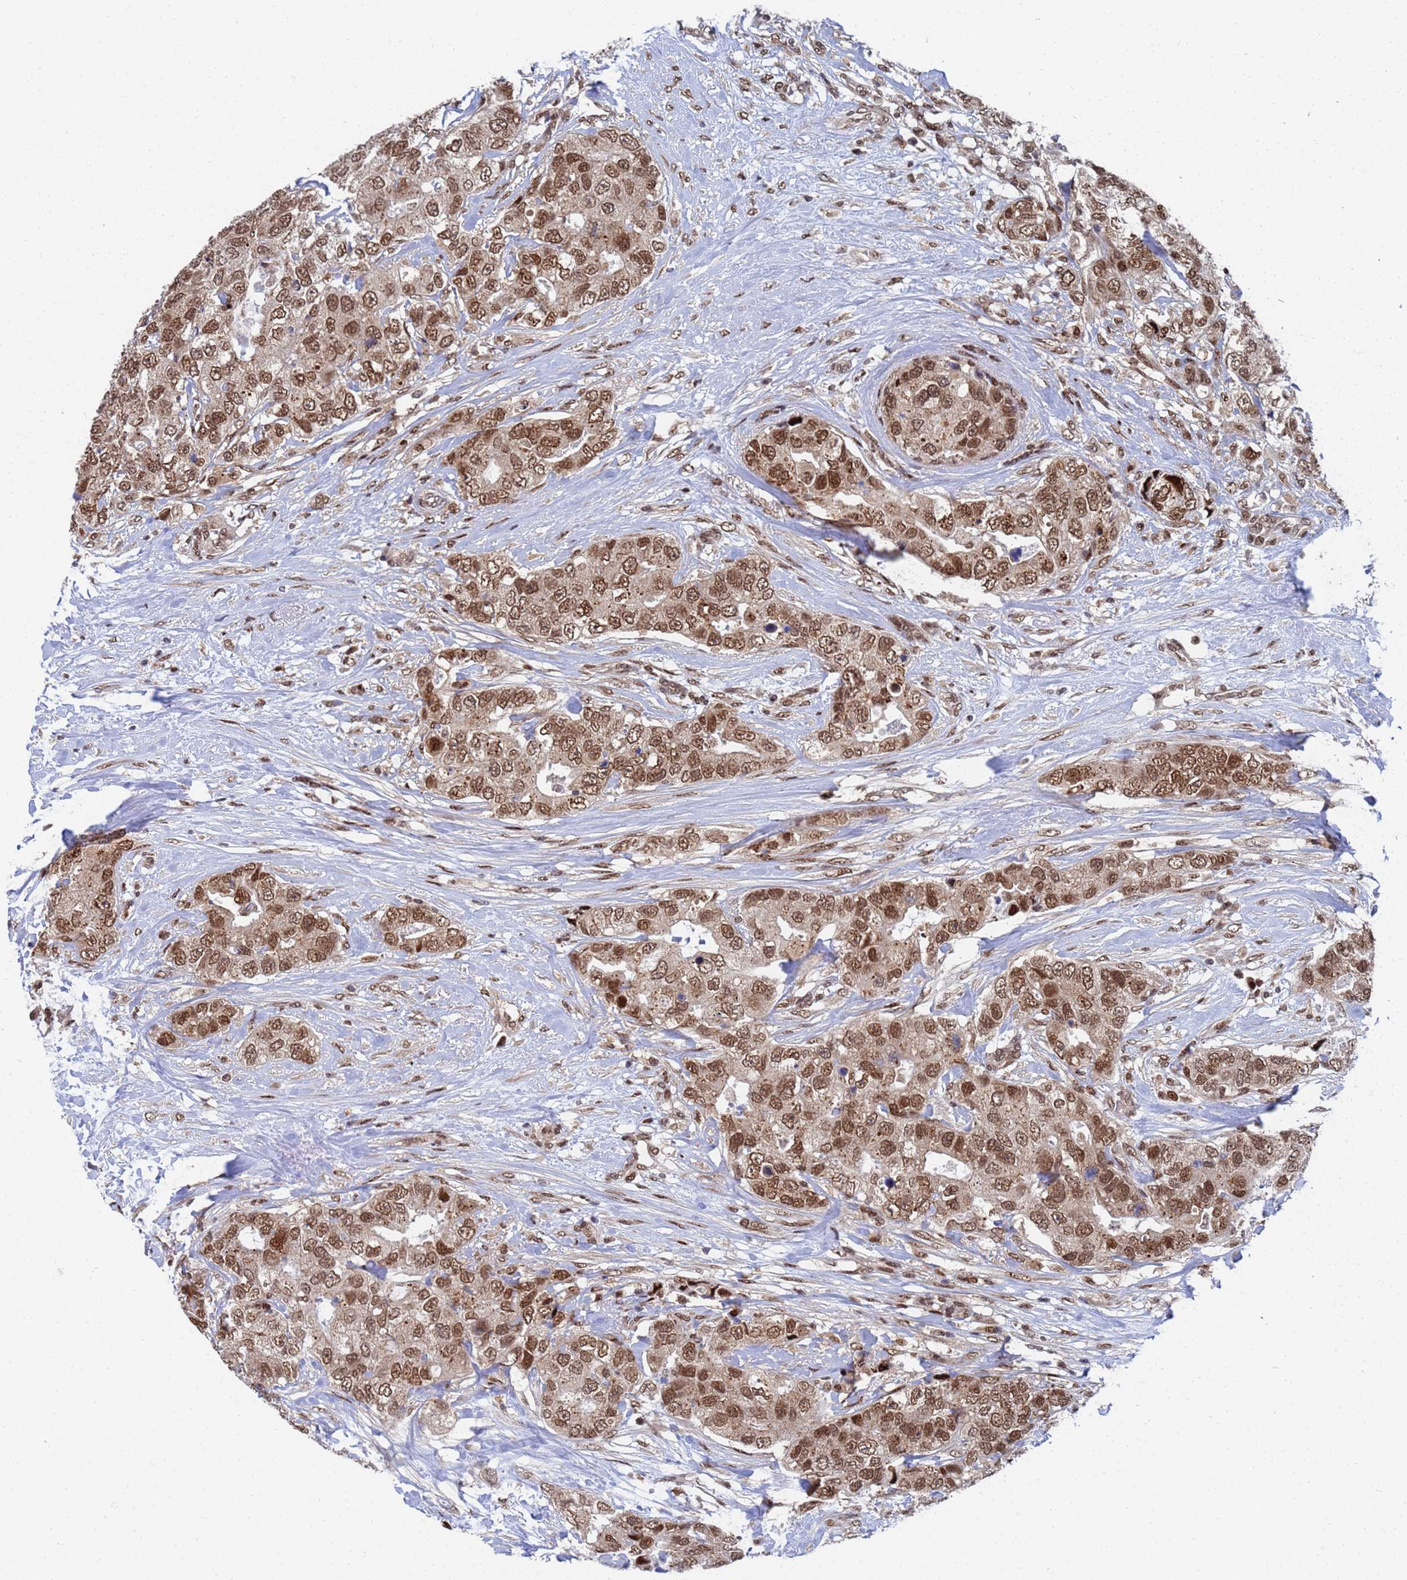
{"staining": {"intensity": "moderate", "quantity": ">75%", "location": "nuclear"}, "tissue": "breast cancer", "cell_type": "Tumor cells", "image_type": "cancer", "snomed": [{"axis": "morphology", "description": "Duct carcinoma"}, {"axis": "topography", "description": "Breast"}], "caption": "Immunohistochemical staining of breast infiltrating ductal carcinoma exhibits medium levels of moderate nuclear protein expression in approximately >75% of tumor cells.", "gene": "AP5Z1", "patient": {"sex": "female", "age": 62}}